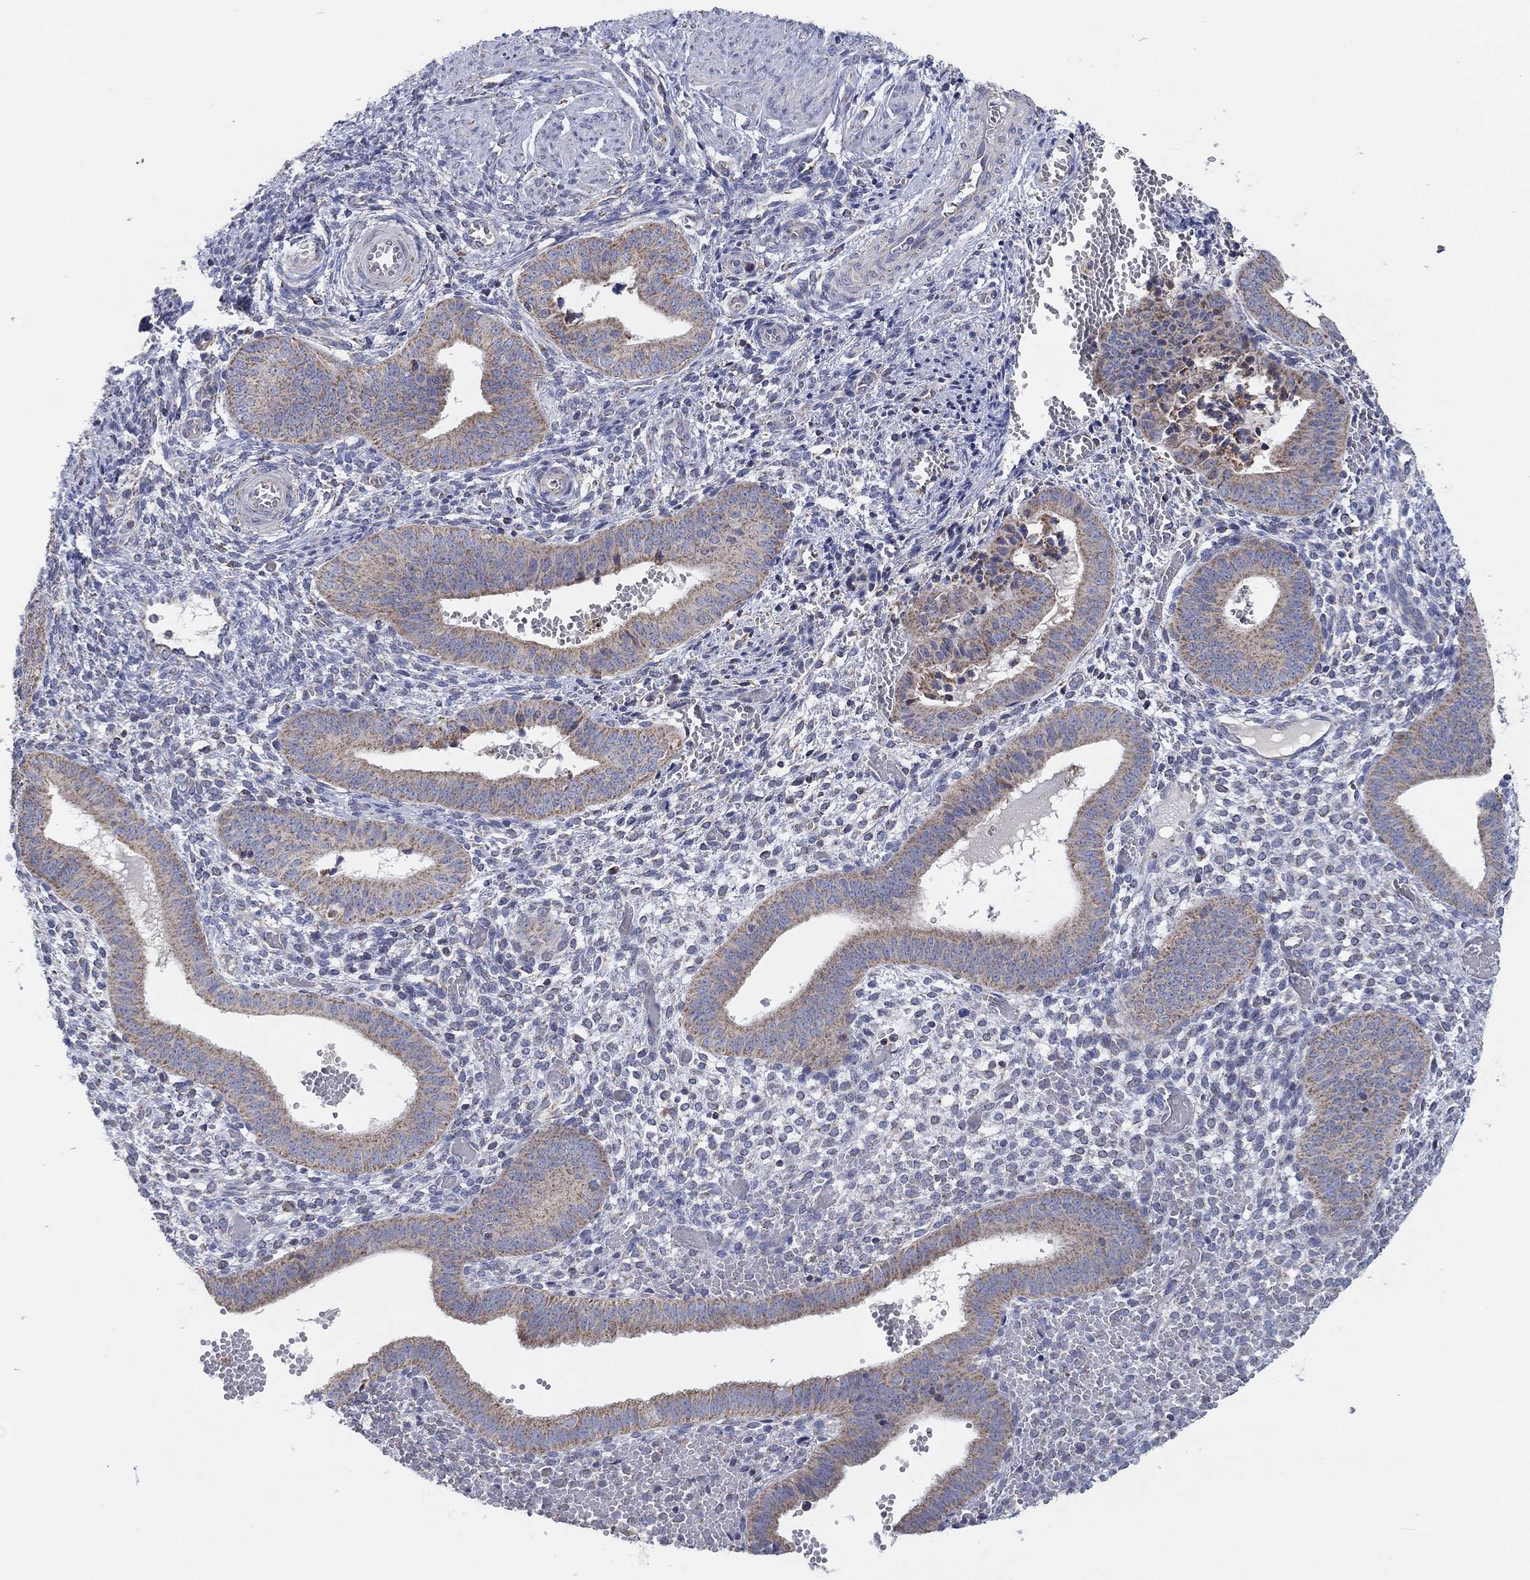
{"staining": {"intensity": "negative", "quantity": "none", "location": "none"}, "tissue": "endometrium", "cell_type": "Cells in endometrial stroma", "image_type": "normal", "snomed": [{"axis": "morphology", "description": "Normal tissue, NOS"}, {"axis": "topography", "description": "Endometrium"}], "caption": "A histopathology image of endometrium stained for a protein displays no brown staining in cells in endometrial stroma.", "gene": "C9orf85", "patient": {"sex": "female", "age": 42}}